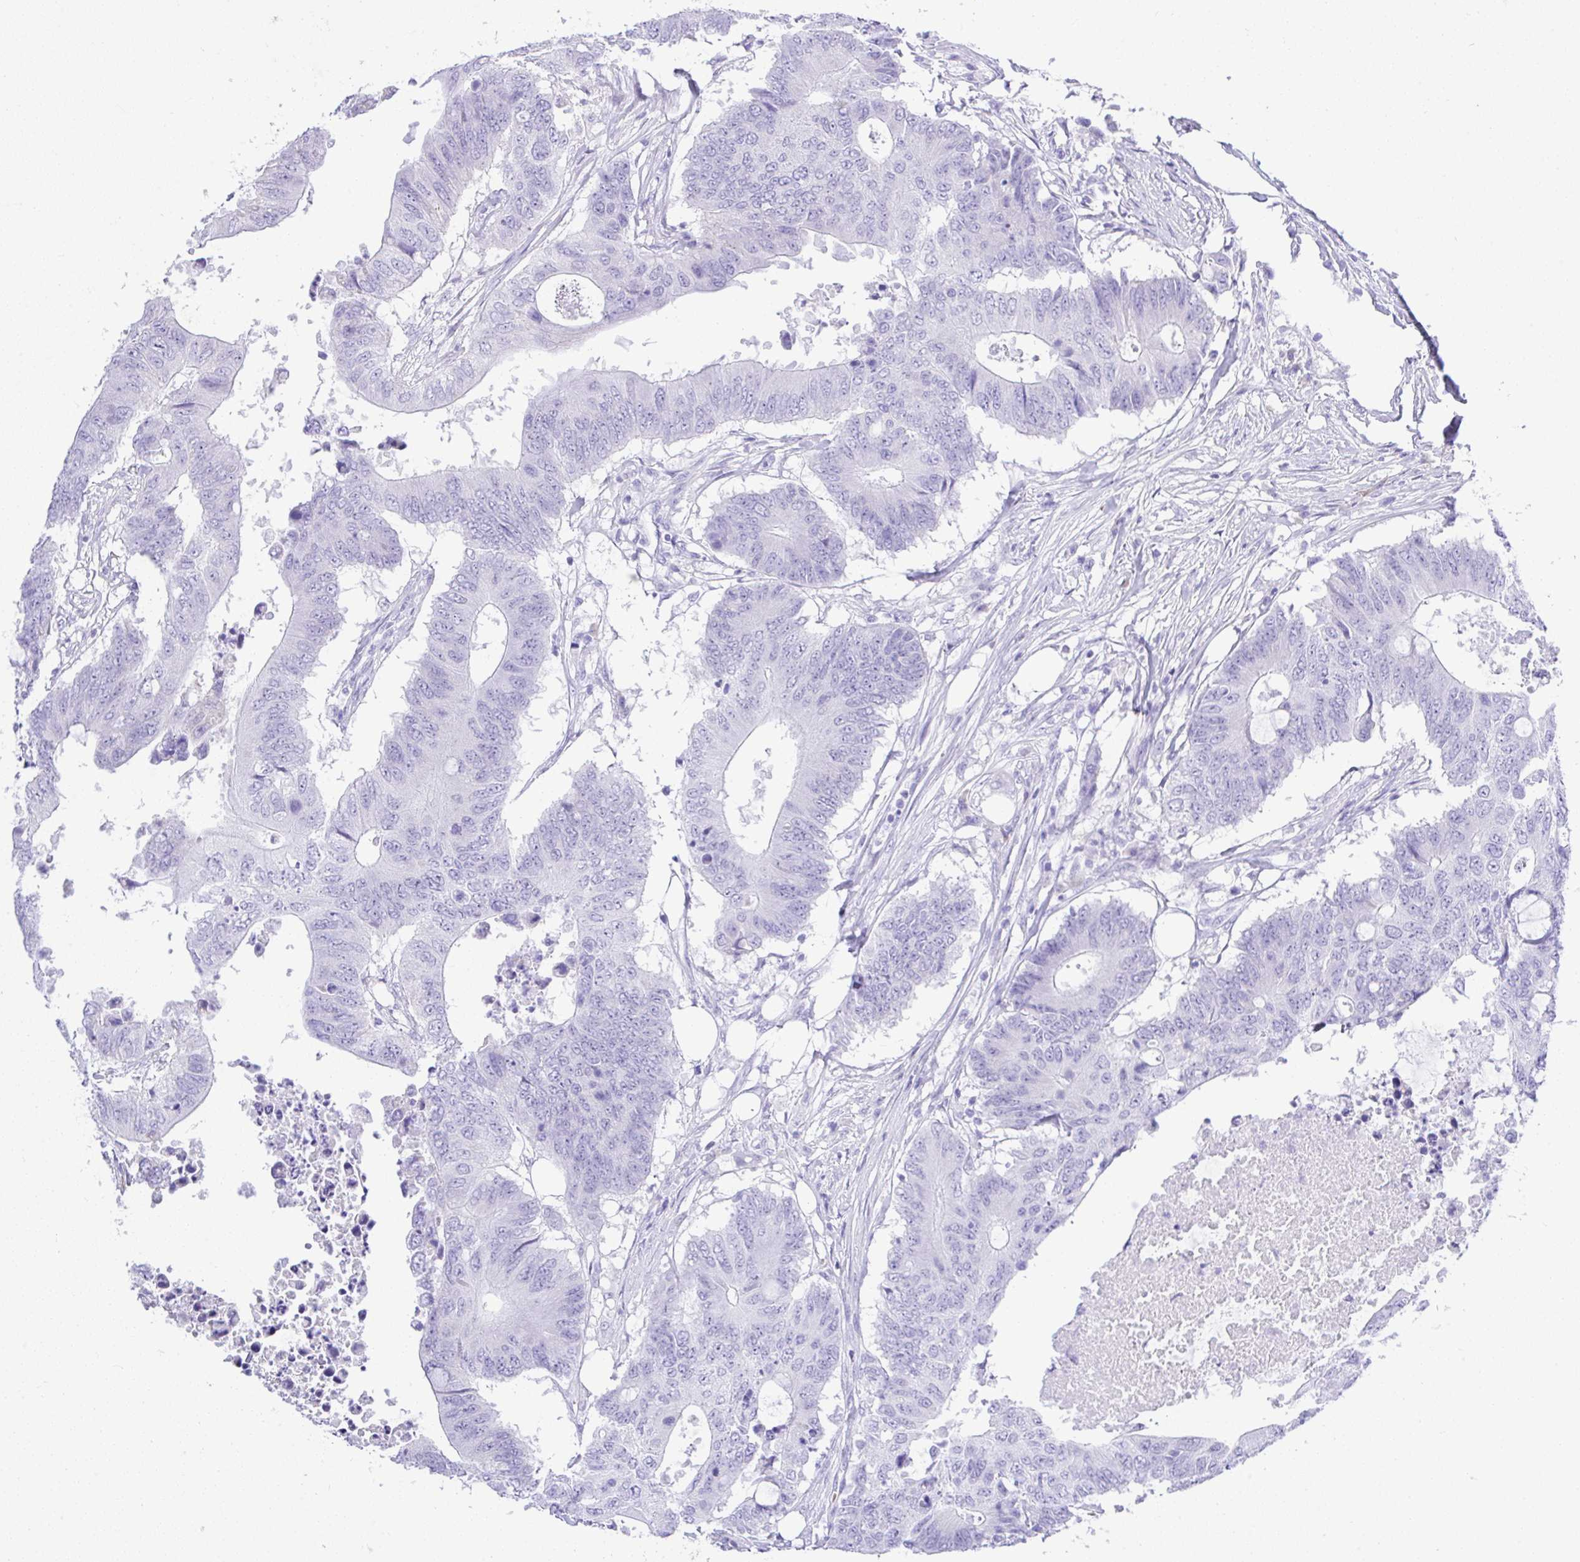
{"staining": {"intensity": "negative", "quantity": "none", "location": "none"}, "tissue": "colorectal cancer", "cell_type": "Tumor cells", "image_type": "cancer", "snomed": [{"axis": "morphology", "description": "Adenocarcinoma, NOS"}, {"axis": "topography", "description": "Colon"}], "caption": "Immunohistochemistry of human colorectal cancer exhibits no positivity in tumor cells. (Brightfield microscopy of DAB immunohistochemistry at high magnification).", "gene": "SEL1L2", "patient": {"sex": "male", "age": 71}}